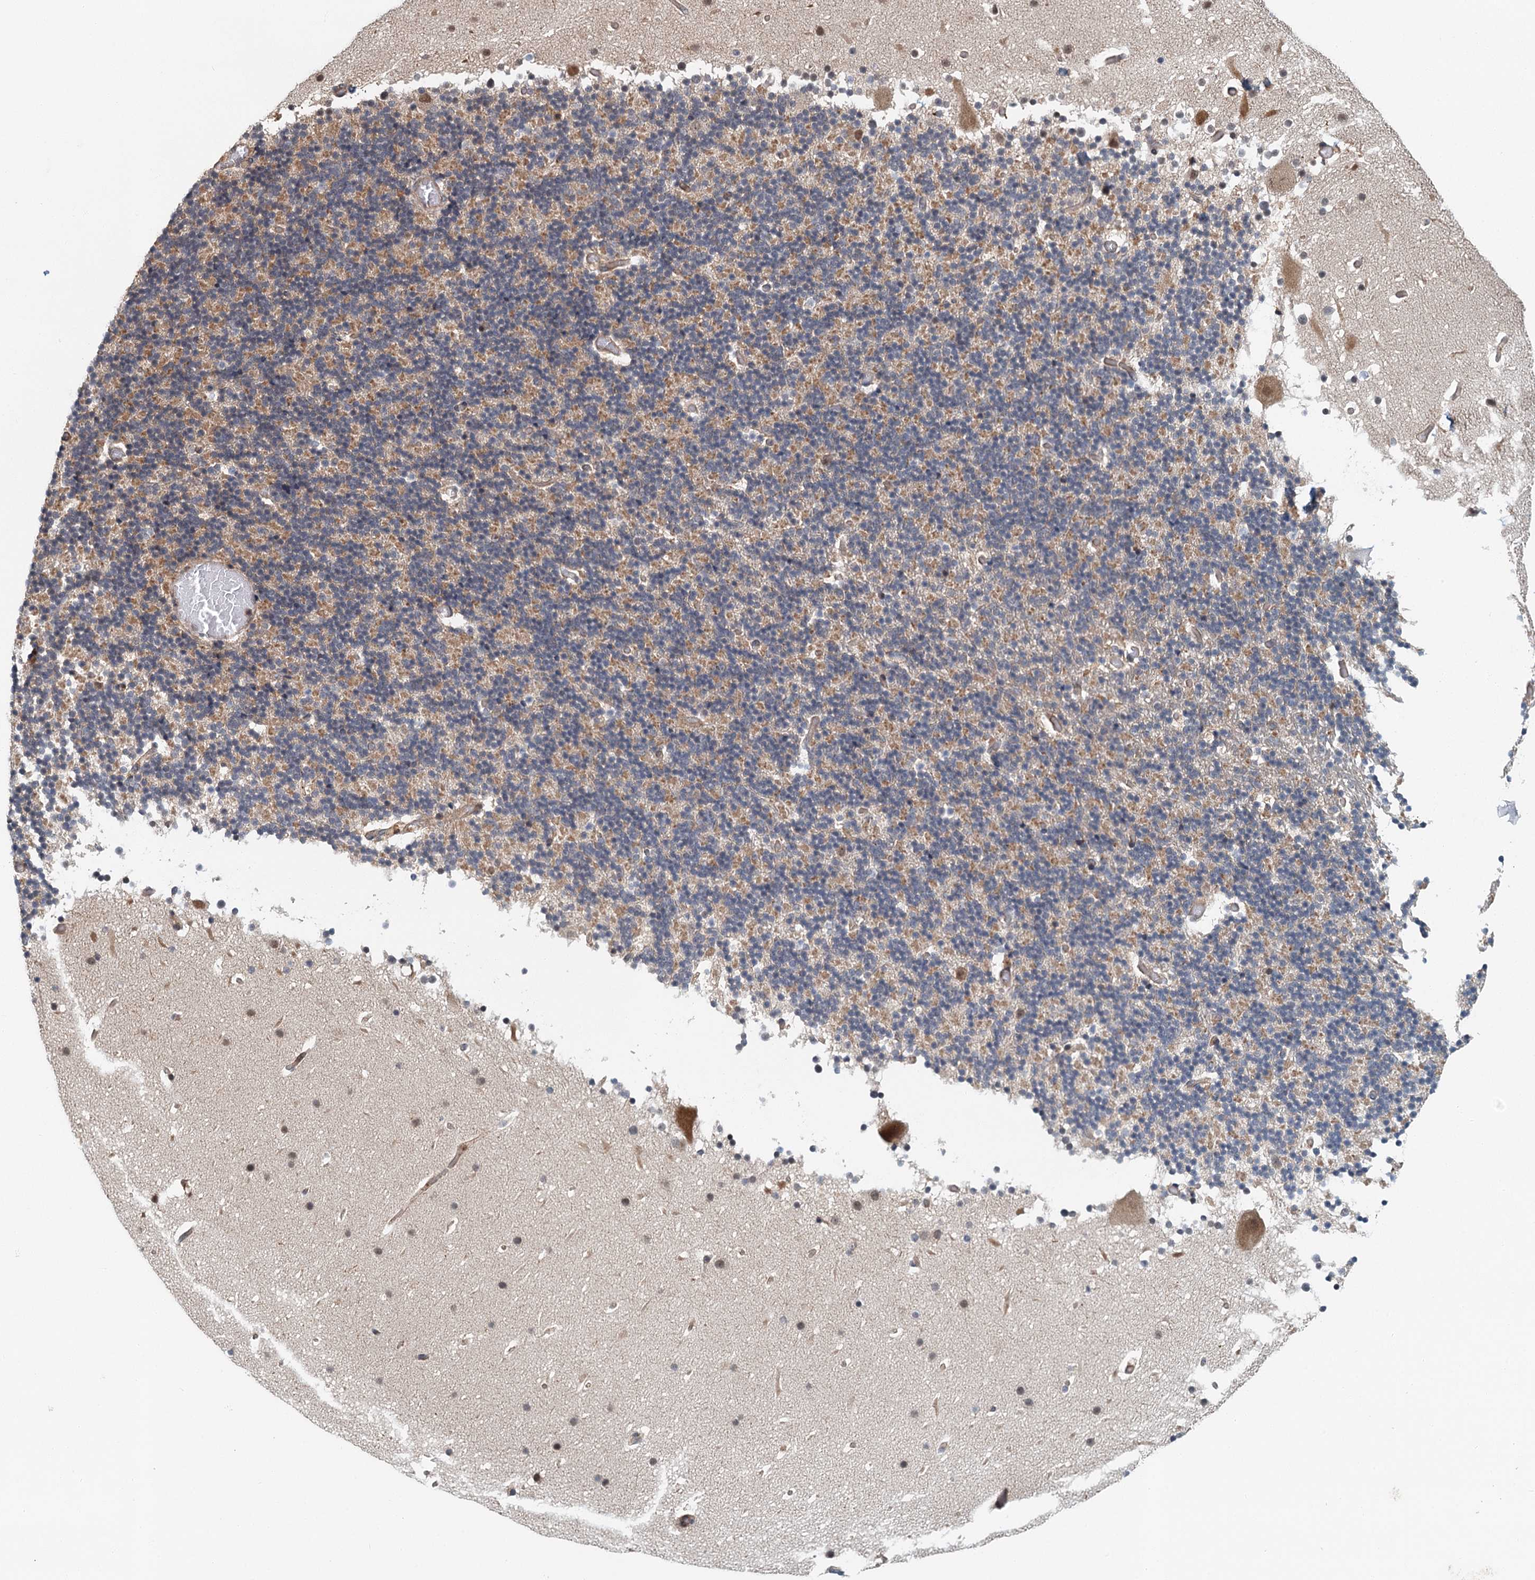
{"staining": {"intensity": "moderate", "quantity": "25%-75%", "location": "cytoplasmic/membranous"}, "tissue": "cerebellum", "cell_type": "Cells in granular layer", "image_type": "normal", "snomed": [{"axis": "morphology", "description": "Normal tissue, NOS"}, {"axis": "topography", "description": "Cerebellum"}], "caption": "Cerebellum stained with DAB (3,3'-diaminobenzidine) IHC reveals medium levels of moderate cytoplasmic/membranous staining in approximately 25%-75% of cells in granular layer.", "gene": "ZNF527", "patient": {"sex": "male", "age": 57}}